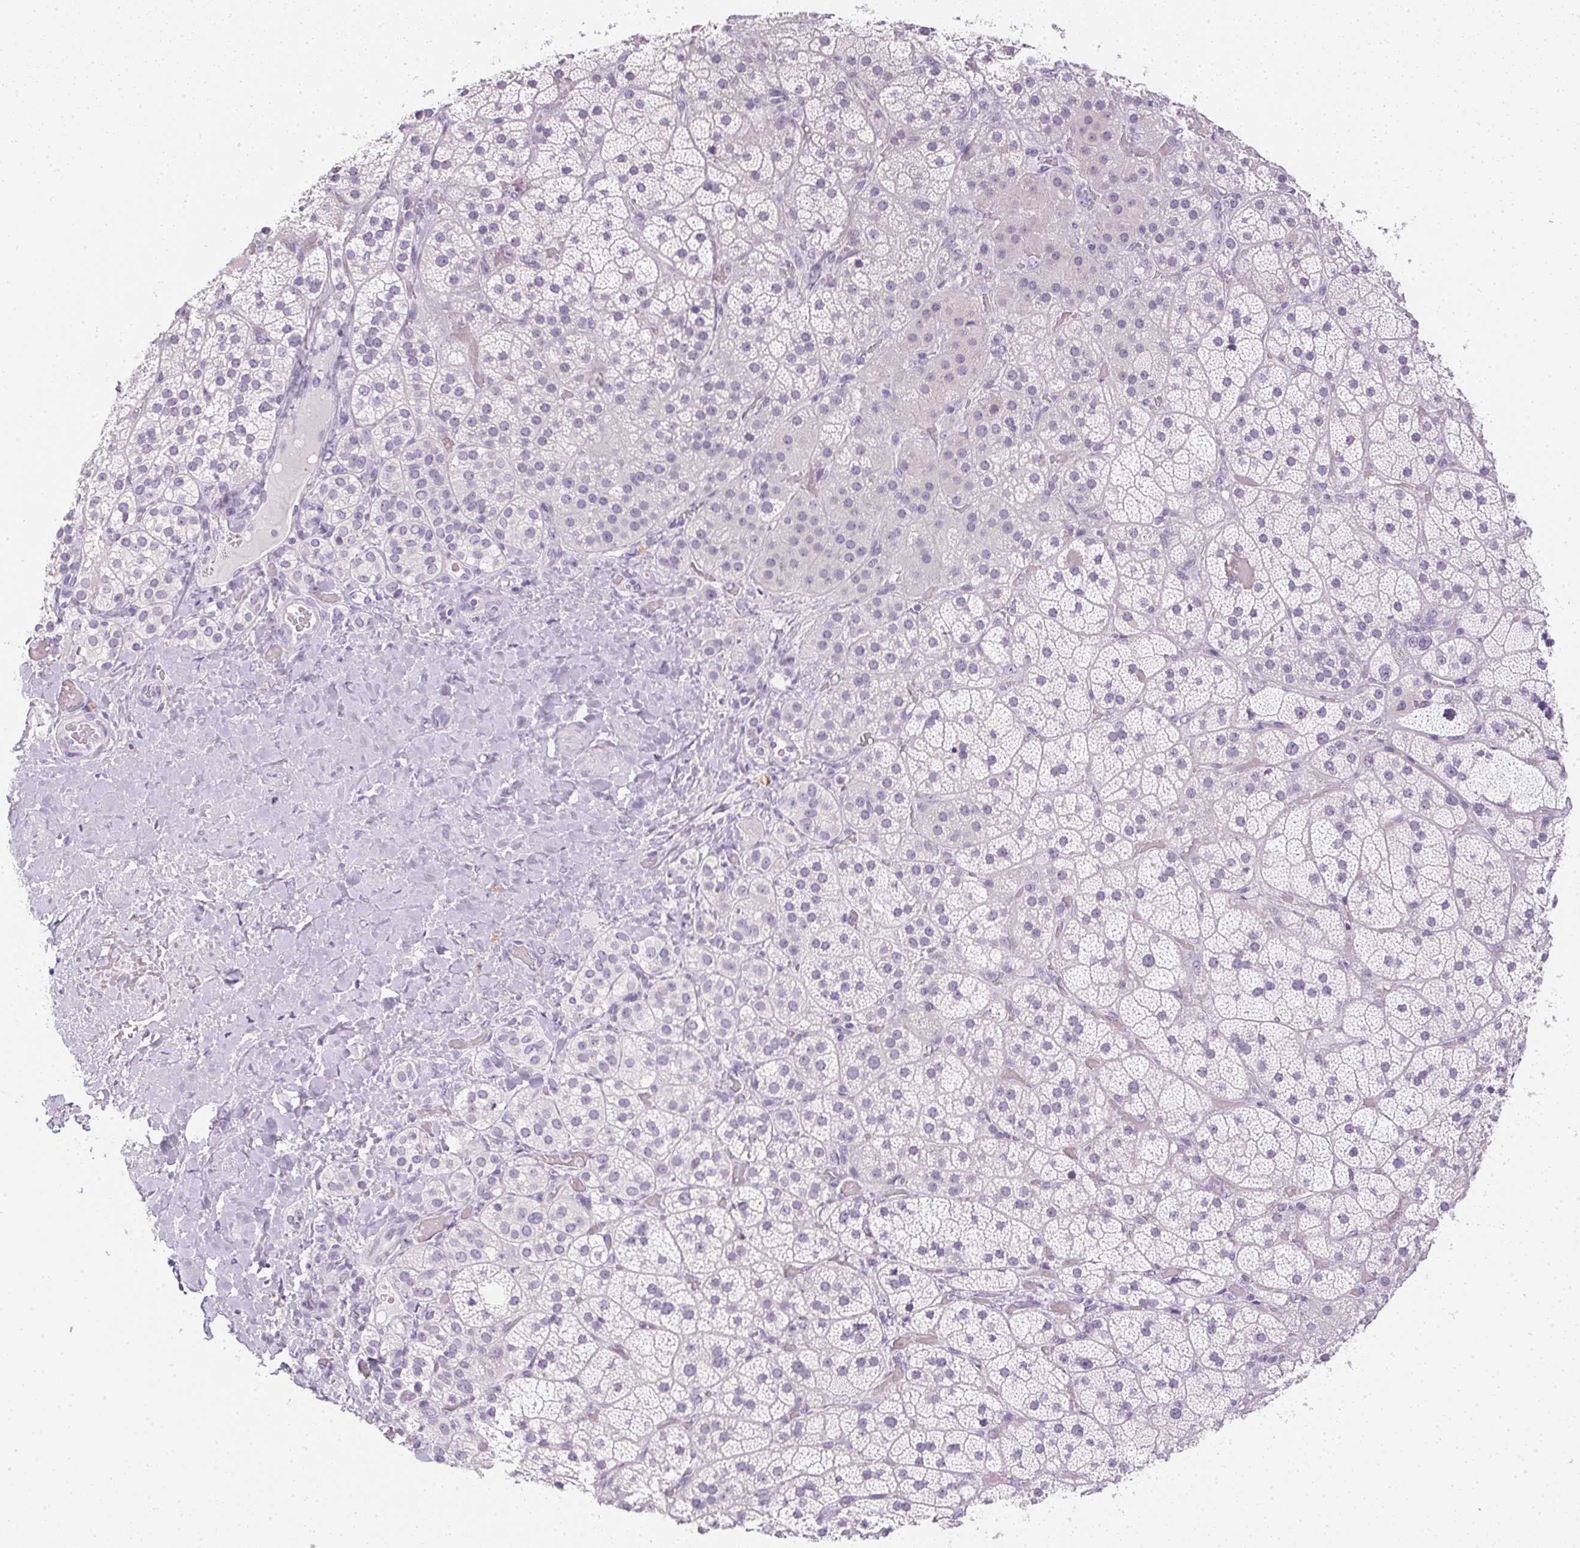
{"staining": {"intensity": "negative", "quantity": "none", "location": "none"}, "tissue": "adrenal gland", "cell_type": "Glandular cells", "image_type": "normal", "snomed": [{"axis": "morphology", "description": "Normal tissue, NOS"}, {"axis": "topography", "description": "Adrenal gland"}], "caption": "This micrograph is of normal adrenal gland stained with IHC to label a protein in brown with the nuclei are counter-stained blue. There is no staining in glandular cells.", "gene": "PPY", "patient": {"sex": "male", "age": 57}}